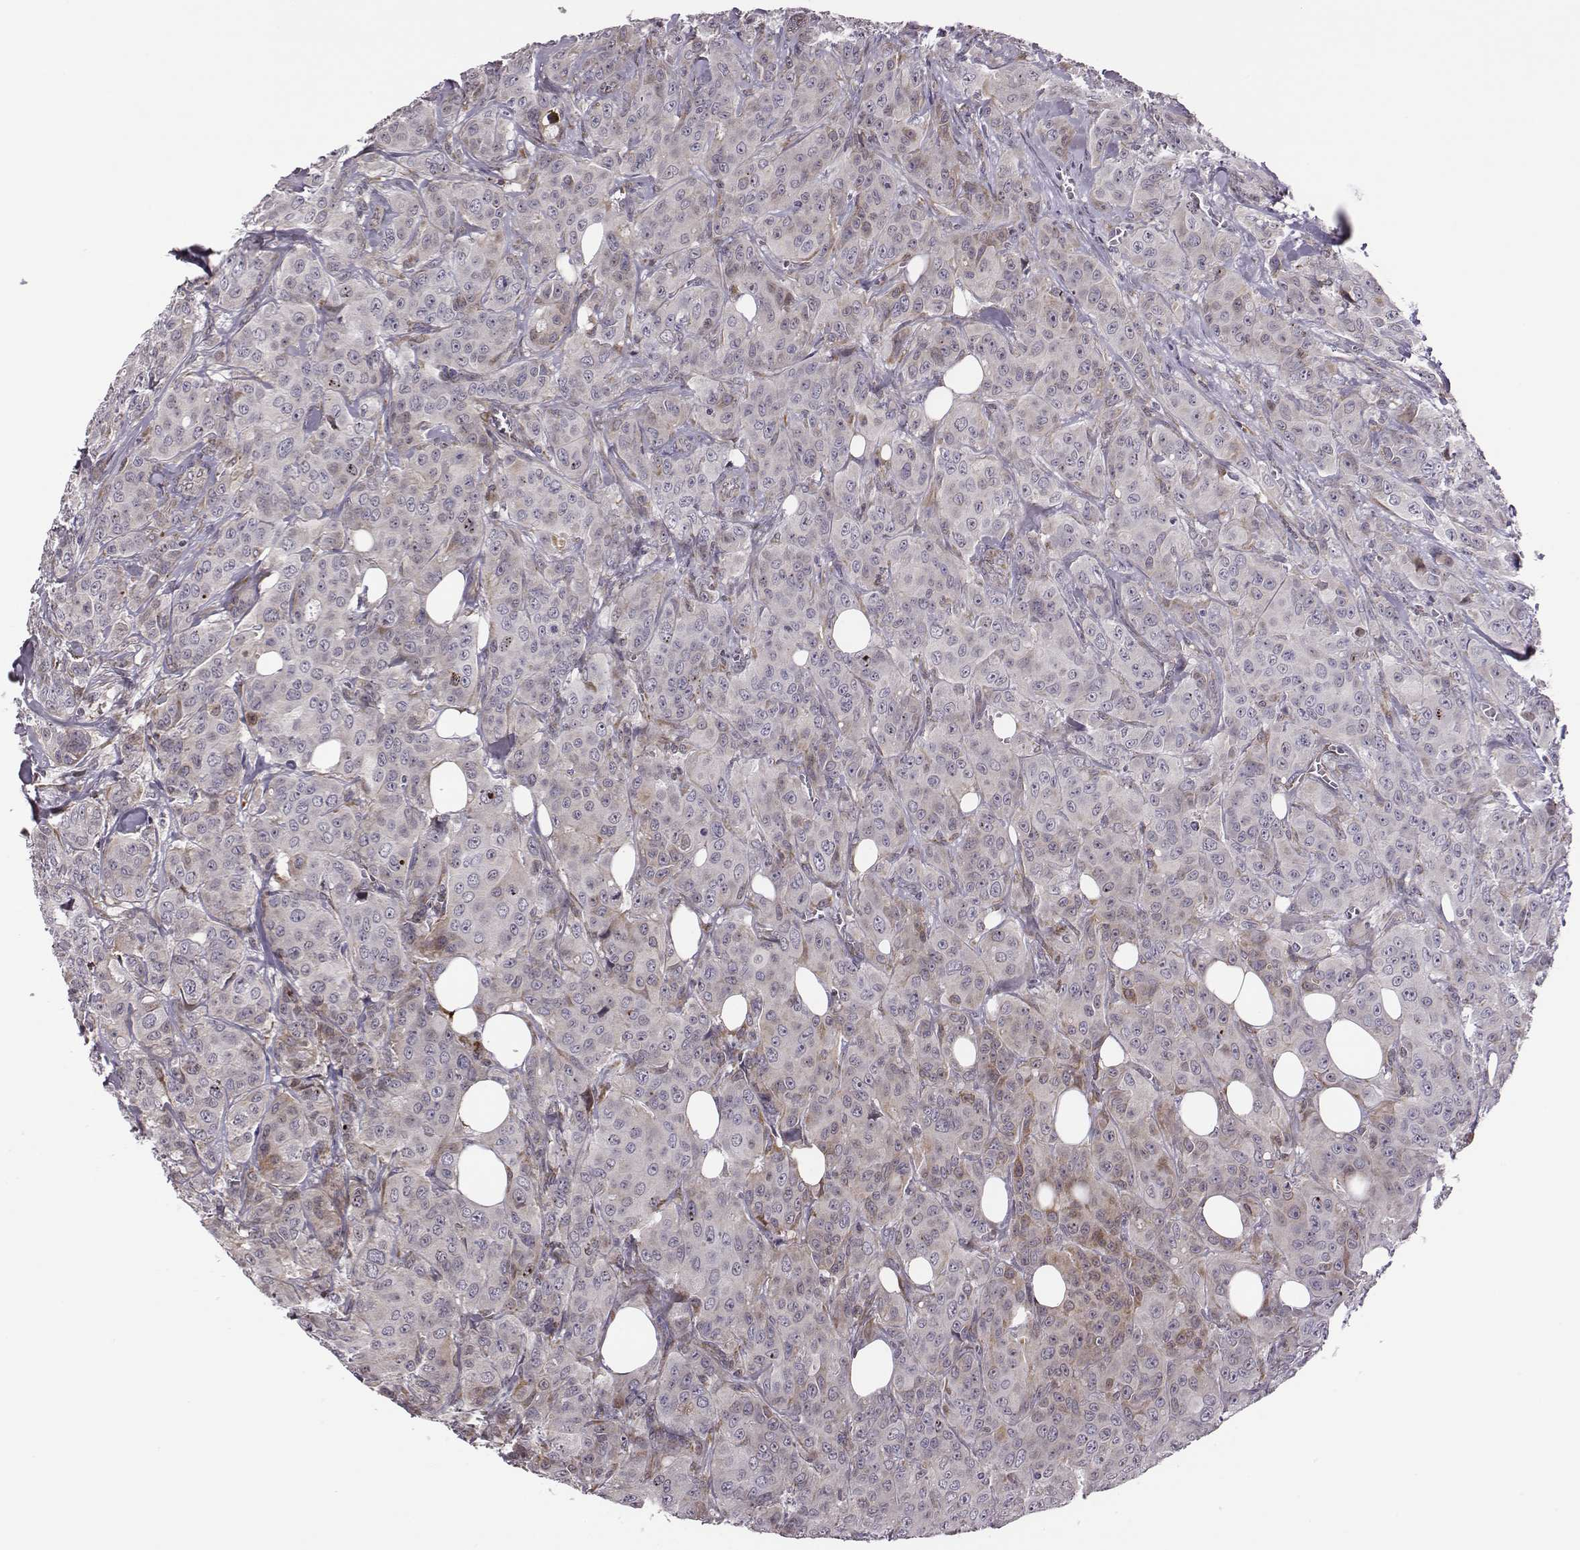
{"staining": {"intensity": "weak", "quantity": "<25%", "location": "cytoplasmic/membranous"}, "tissue": "breast cancer", "cell_type": "Tumor cells", "image_type": "cancer", "snomed": [{"axis": "morphology", "description": "Duct carcinoma"}, {"axis": "topography", "description": "Breast"}], "caption": "Tumor cells are negative for protein expression in human breast cancer (invasive ductal carcinoma).", "gene": "SELENOI", "patient": {"sex": "female", "age": 43}}